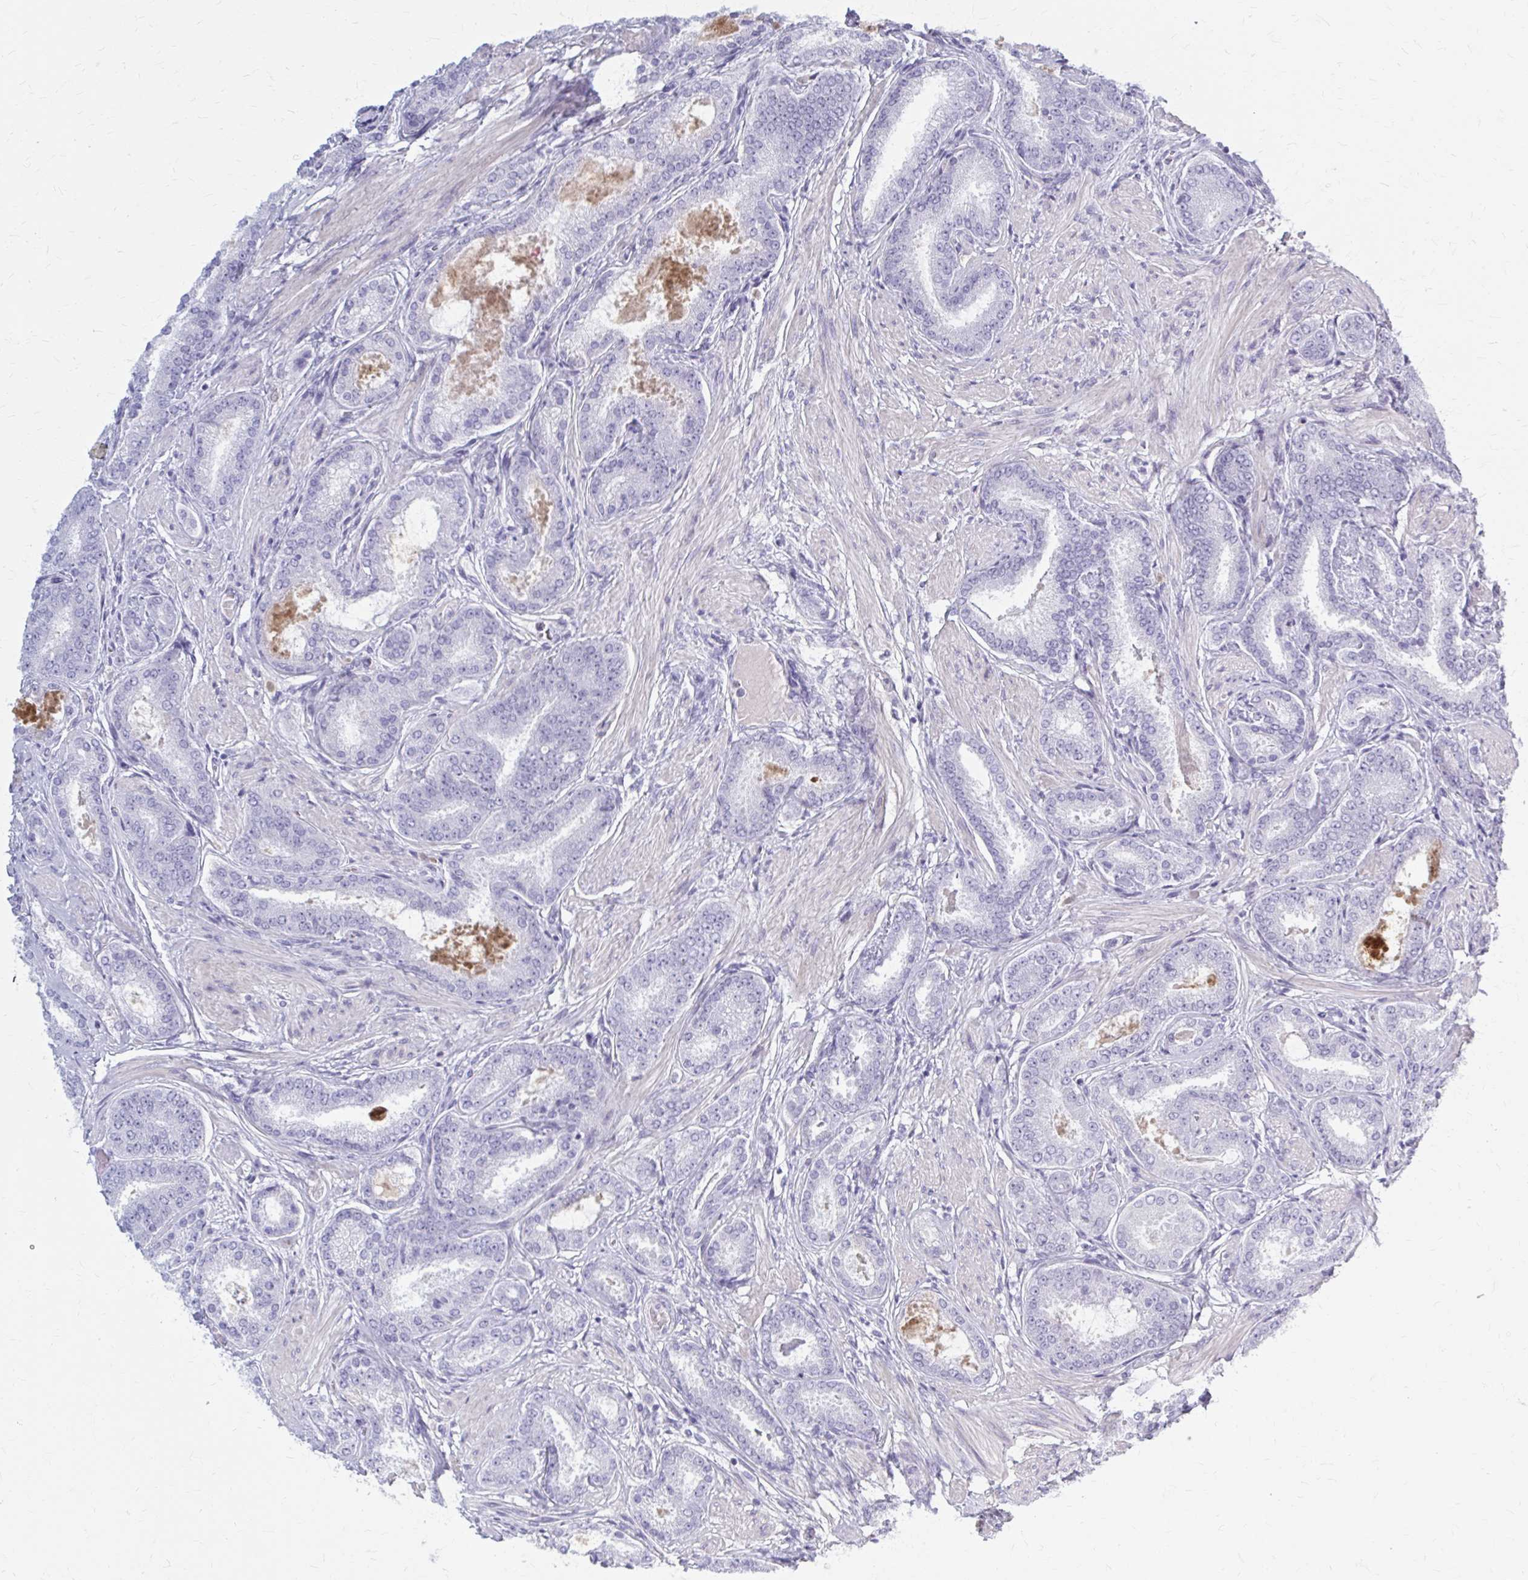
{"staining": {"intensity": "negative", "quantity": "none", "location": "none"}, "tissue": "prostate cancer", "cell_type": "Tumor cells", "image_type": "cancer", "snomed": [{"axis": "morphology", "description": "Adenocarcinoma, High grade"}, {"axis": "topography", "description": "Prostate"}], "caption": "The IHC histopathology image has no significant positivity in tumor cells of prostate adenocarcinoma (high-grade) tissue.", "gene": "SERPIND1", "patient": {"sex": "male", "age": 63}}